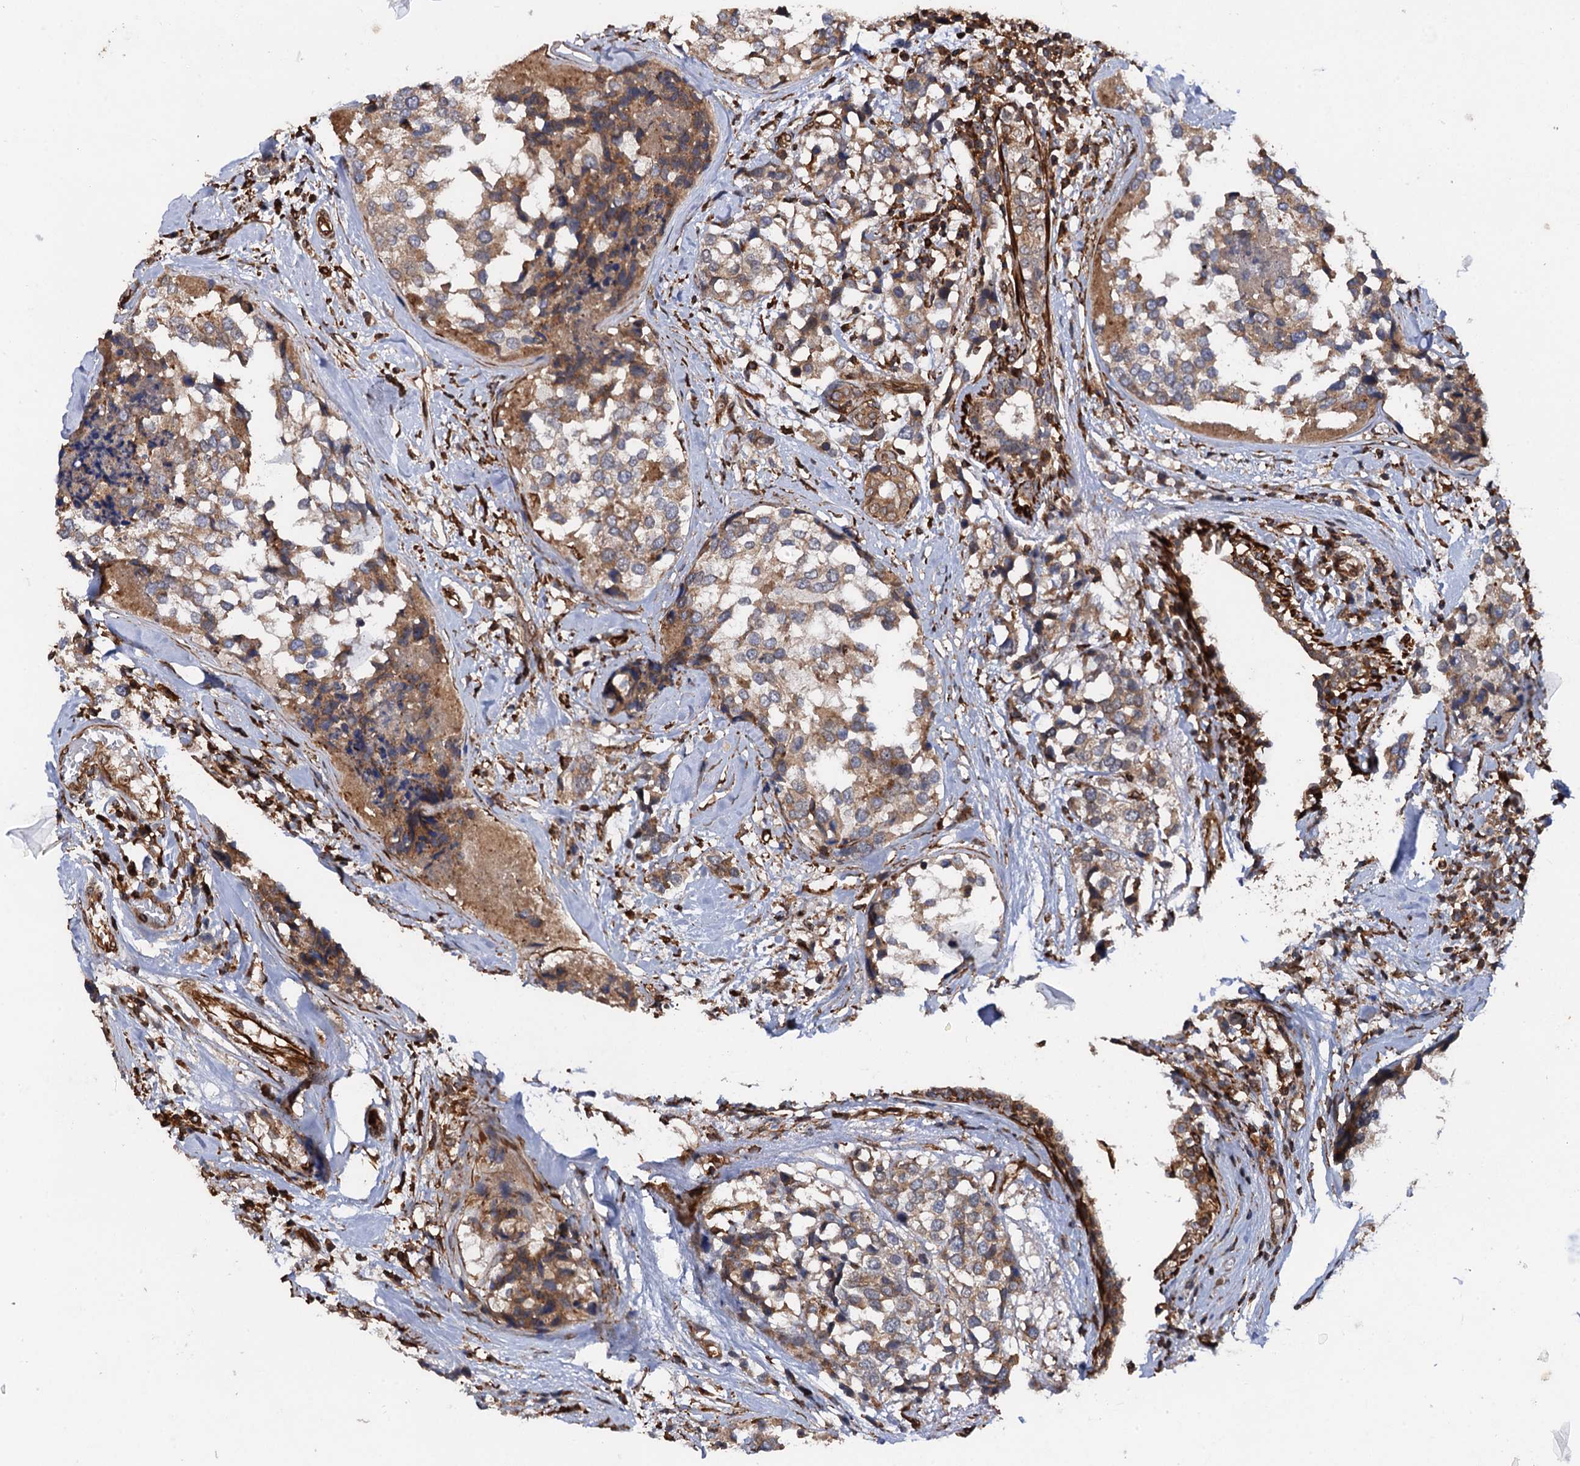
{"staining": {"intensity": "moderate", "quantity": ">75%", "location": "cytoplasmic/membranous"}, "tissue": "breast cancer", "cell_type": "Tumor cells", "image_type": "cancer", "snomed": [{"axis": "morphology", "description": "Lobular carcinoma"}, {"axis": "topography", "description": "Breast"}], "caption": "Human lobular carcinoma (breast) stained with a brown dye exhibits moderate cytoplasmic/membranous positive positivity in about >75% of tumor cells.", "gene": "BORA", "patient": {"sex": "female", "age": 59}}